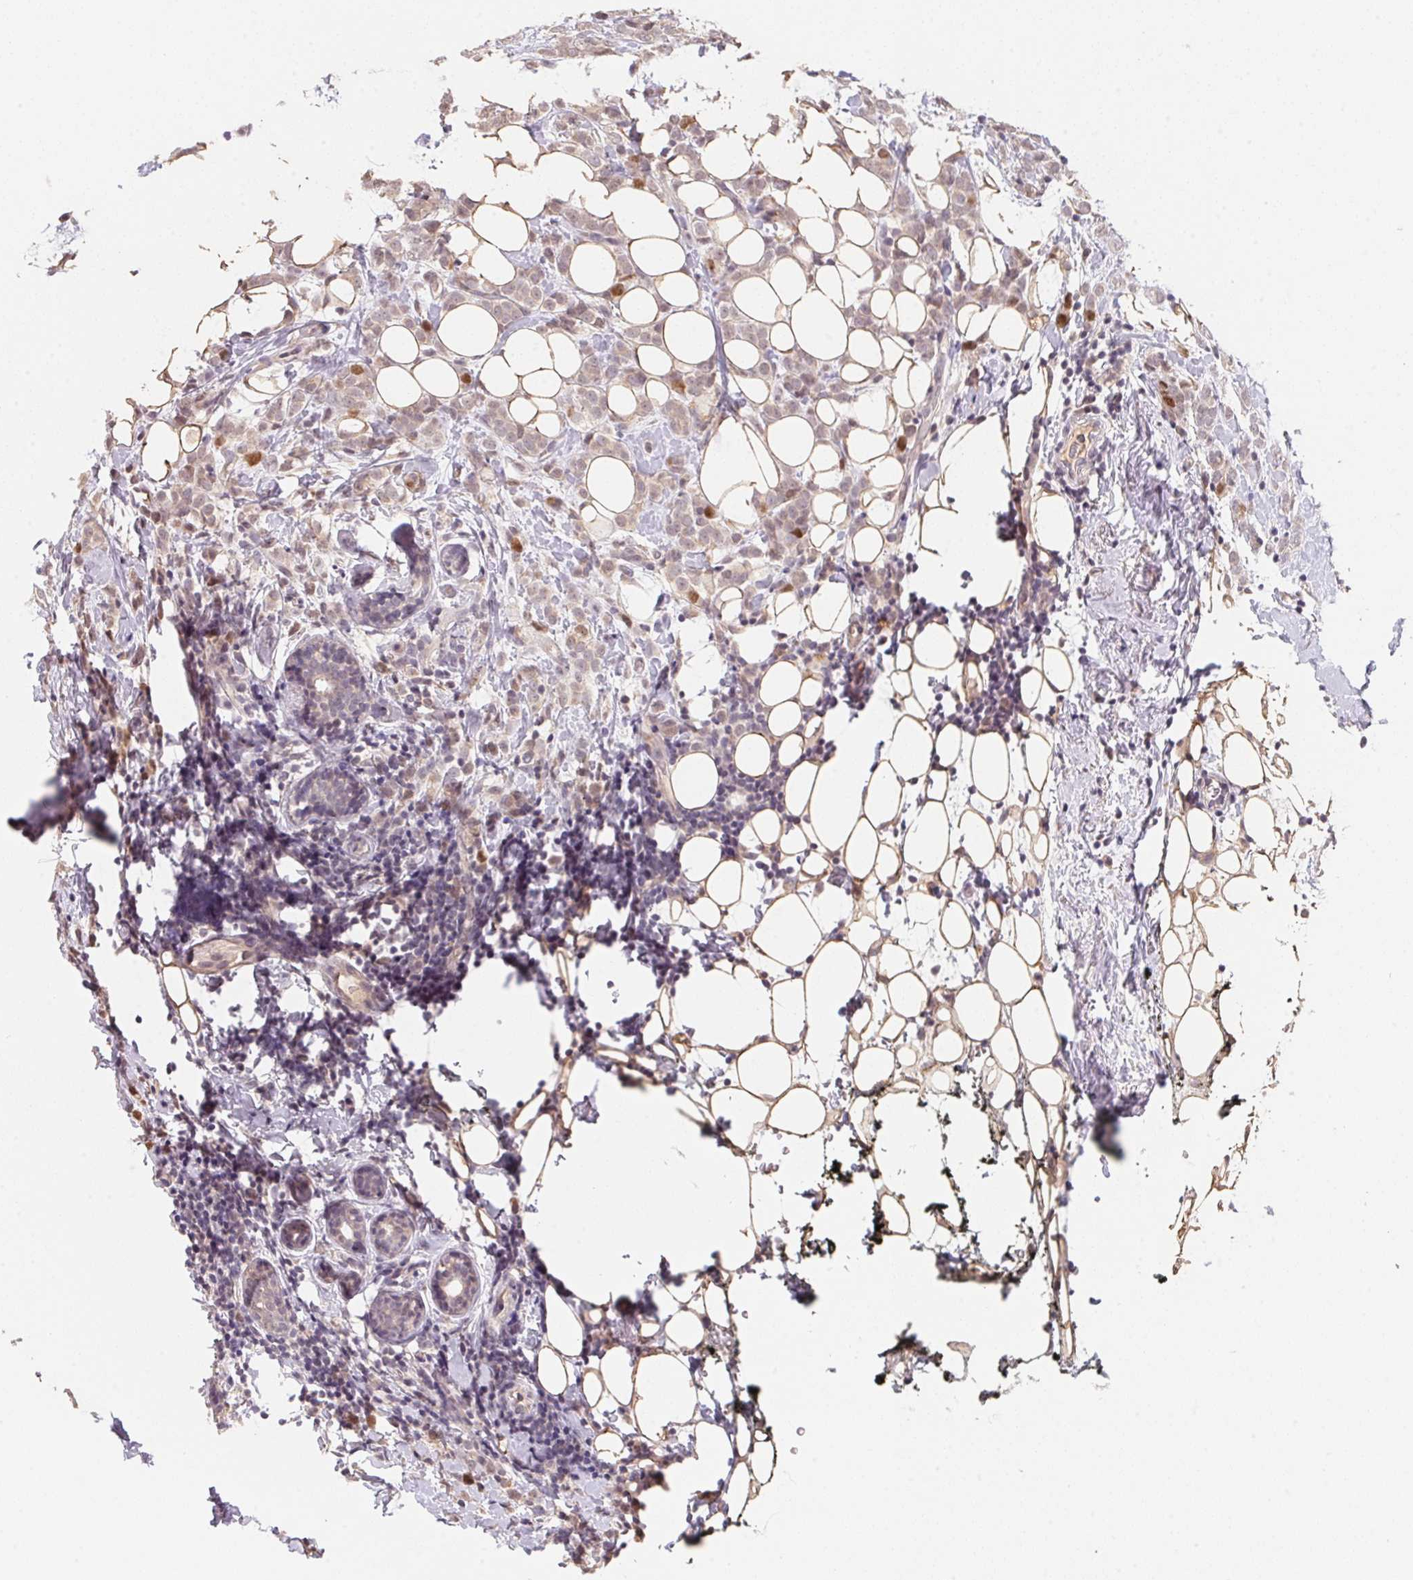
{"staining": {"intensity": "weak", "quantity": "25%-75%", "location": "cytoplasmic/membranous,nuclear"}, "tissue": "breast cancer", "cell_type": "Tumor cells", "image_type": "cancer", "snomed": [{"axis": "morphology", "description": "Lobular carcinoma"}, {"axis": "topography", "description": "Breast"}], "caption": "Protein expression analysis of human breast cancer reveals weak cytoplasmic/membranous and nuclear positivity in approximately 25%-75% of tumor cells. (Brightfield microscopy of DAB IHC at high magnification).", "gene": "KIFC1", "patient": {"sex": "female", "age": 49}}